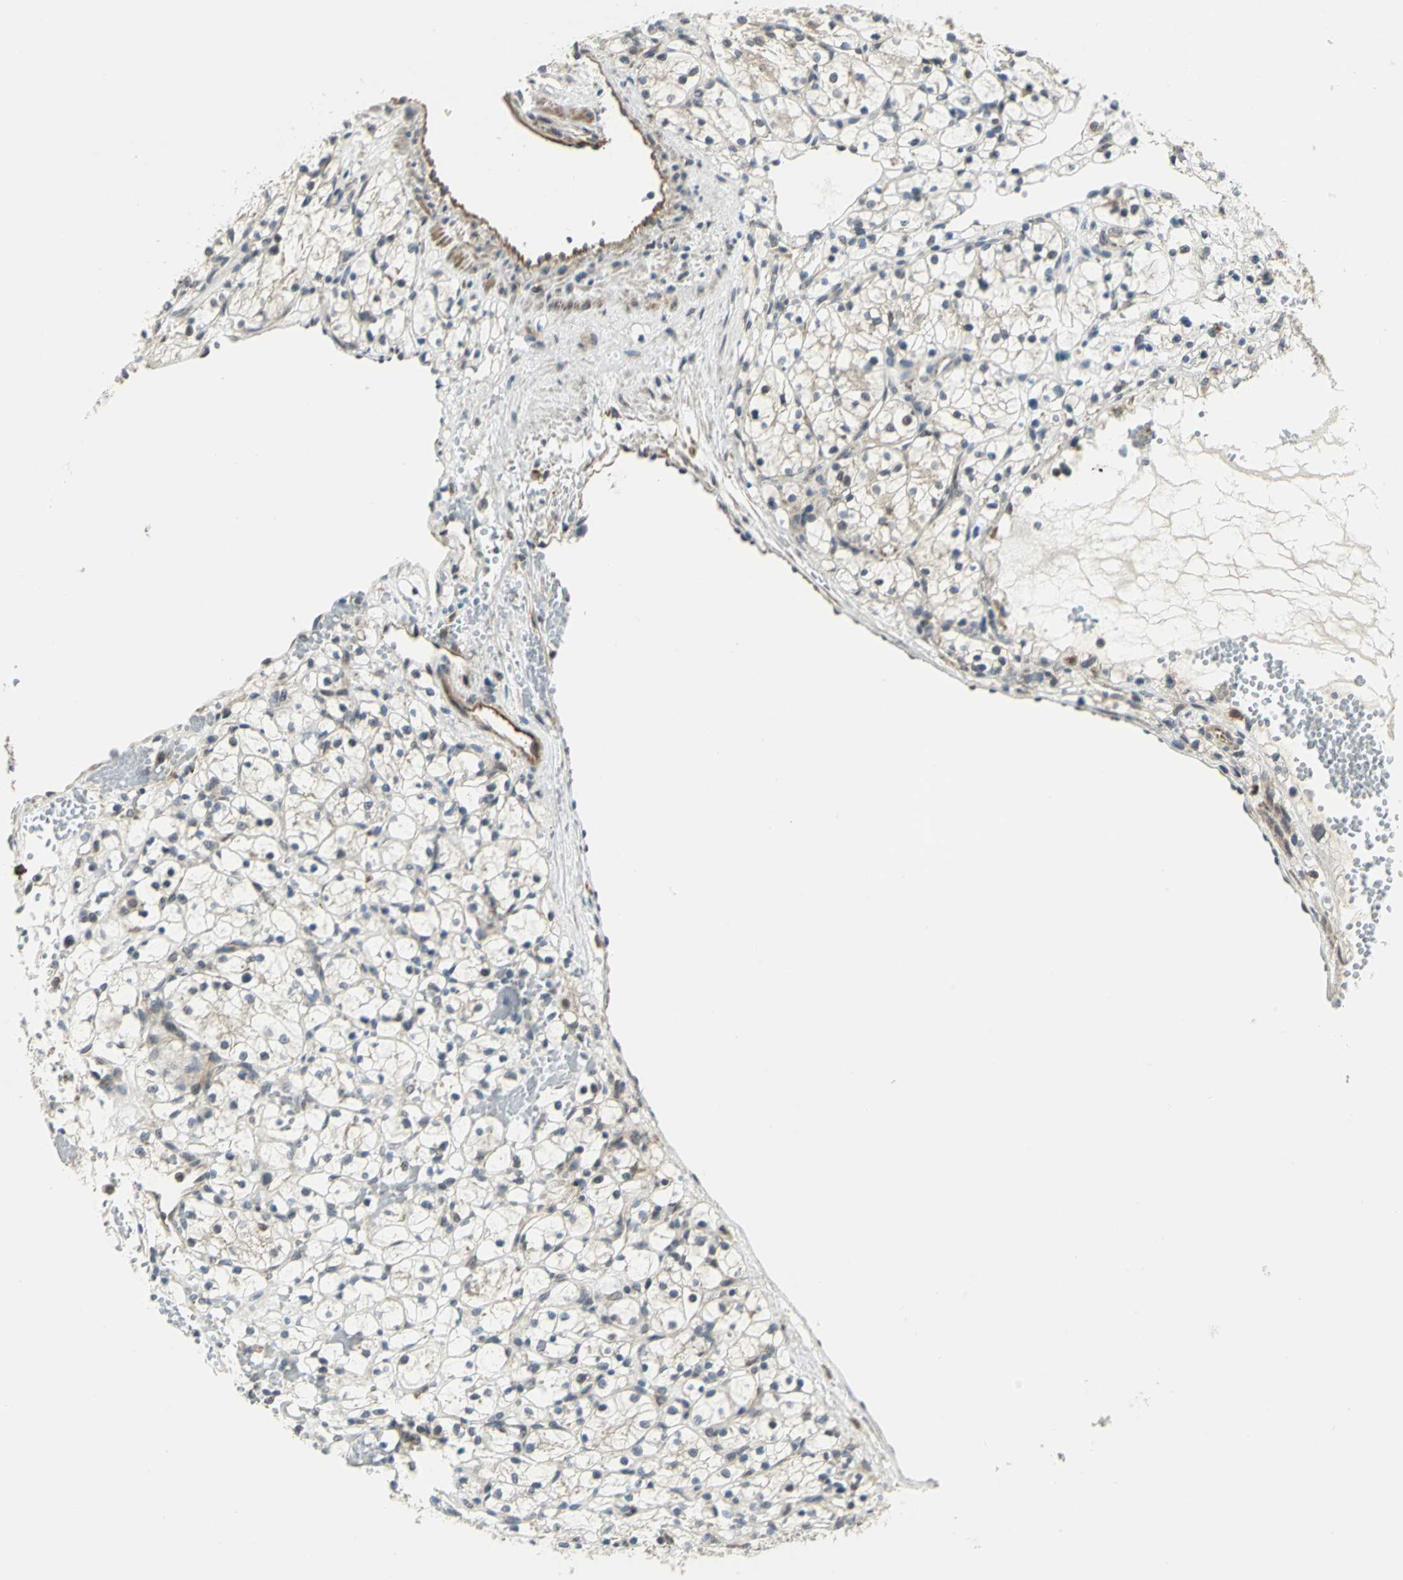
{"staining": {"intensity": "weak", "quantity": "<25%", "location": "cytoplasmic/membranous"}, "tissue": "renal cancer", "cell_type": "Tumor cells", "image_type": "cancer", "snomed": [{"axis": "morphology", "description": "Adenocarcinoma, NOS"}, {"axis": "topography", "description": "Kidney"}], "caption": "There is no significant expression in tumor cells of renal adenocarcinoma. (Stains: DAB (3,3'-diaminobenzidine) immunohistochemistry (IHC) with hematoxylin counter stain, Microscopy: brightfield microscopy at high magnification).", "gene": "PLAGL2", "patient": {"sex": "female", "age": 60}}